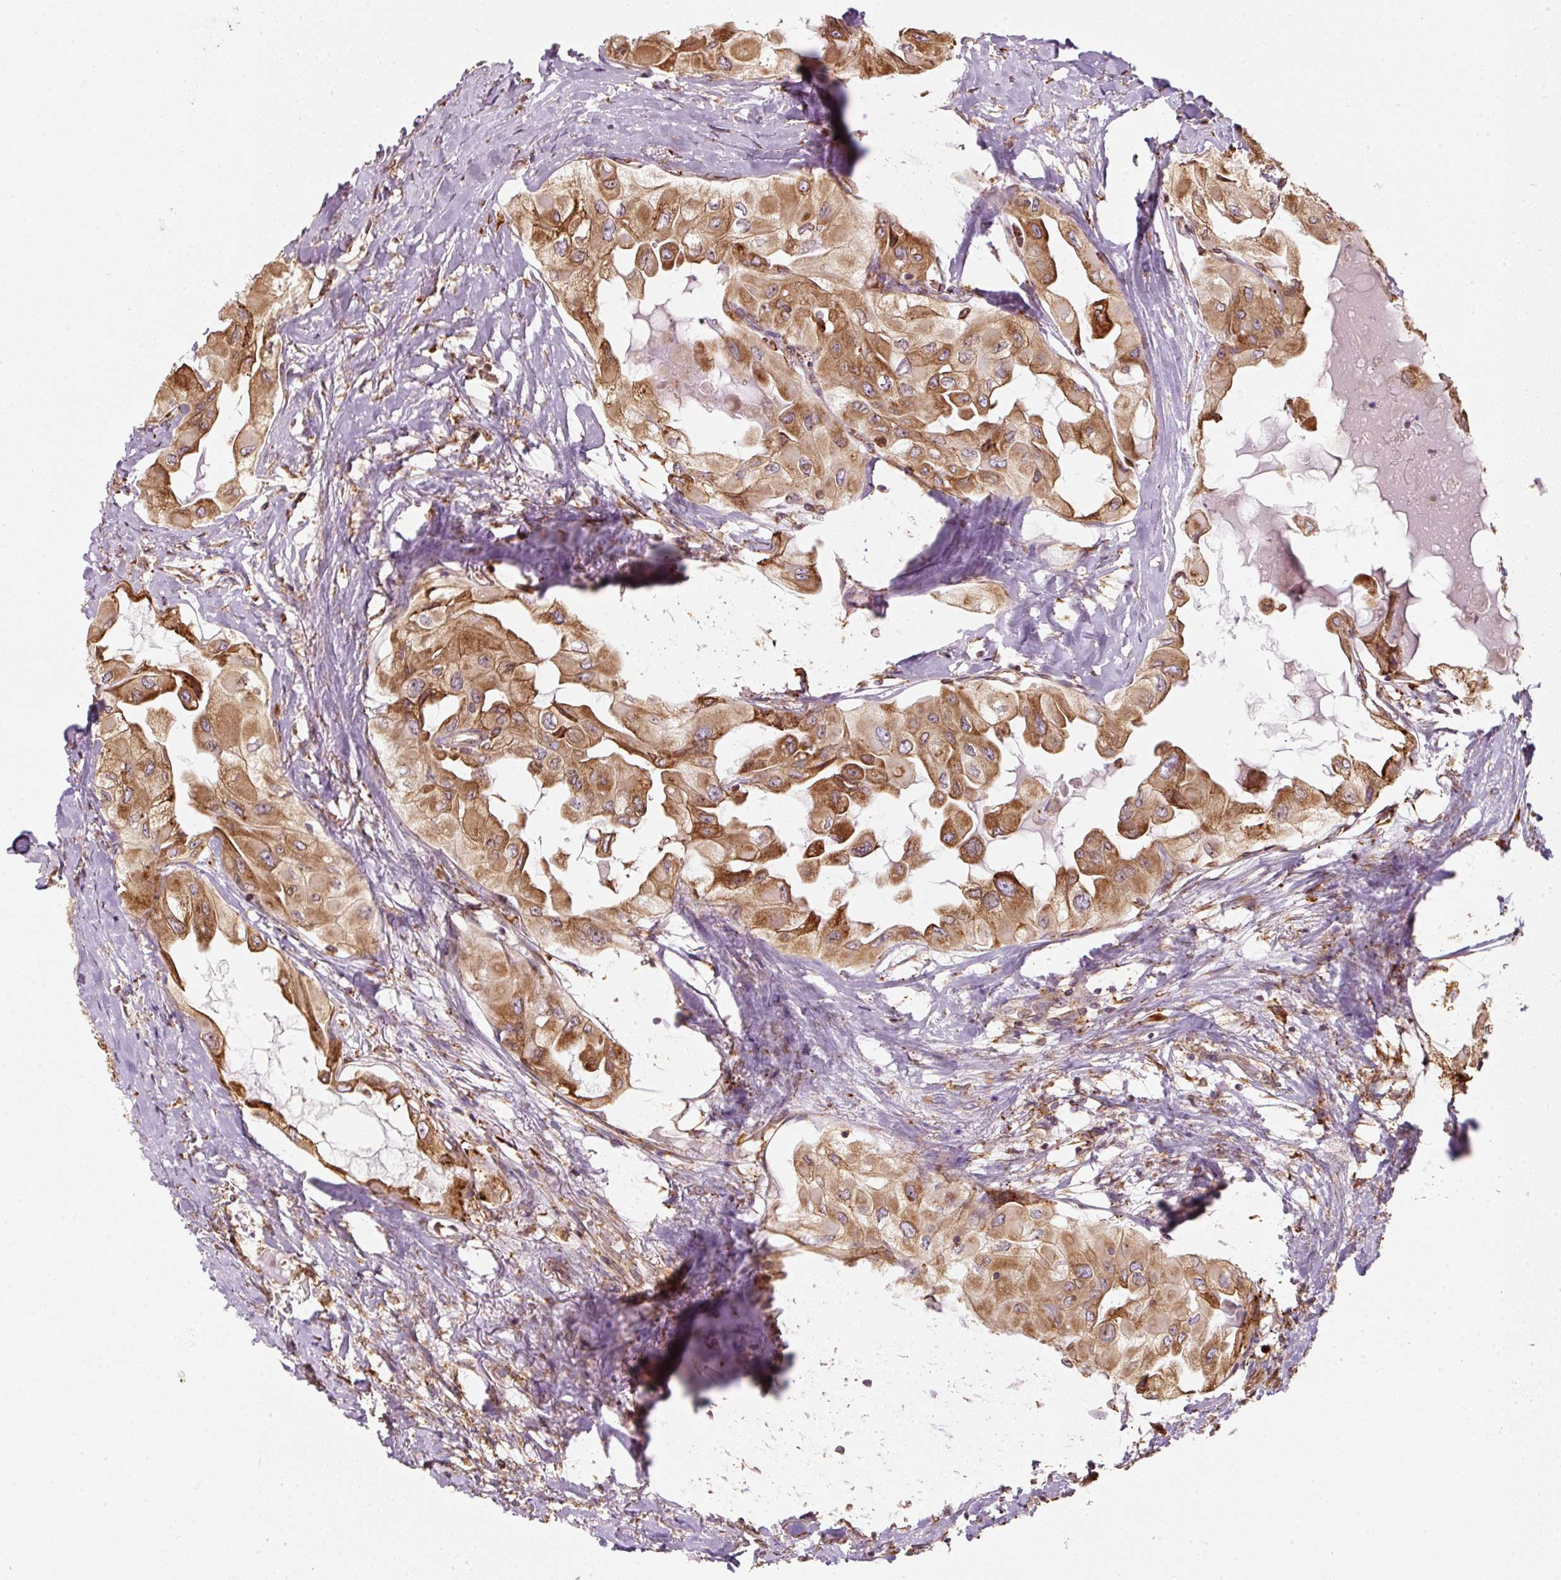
{"staining": {"intensity": "strong", "quantity": ">75%", "location": "cytoplasmic/membranous"}, "tissue": "thyroid cancer", "cell_type": "Tumor cells", "image_type": "cancer", "snomed": [{"axis": "morphology", "description": "Normal tissue, NOS"}, {"axis": "morphology", "description": "Papillary adenocarcinoma, NOS"}, {"axis": "topography", "description": "Thyroid gland"}], "caption": "A high amount of strong cytoplasmic/membranous staining is identified in about >75% of tumor cells in thyroid papillary adenocarcinoma tissue.", "gene": "PRKCSH", "patient": {"sex": "female", "age": 59}}